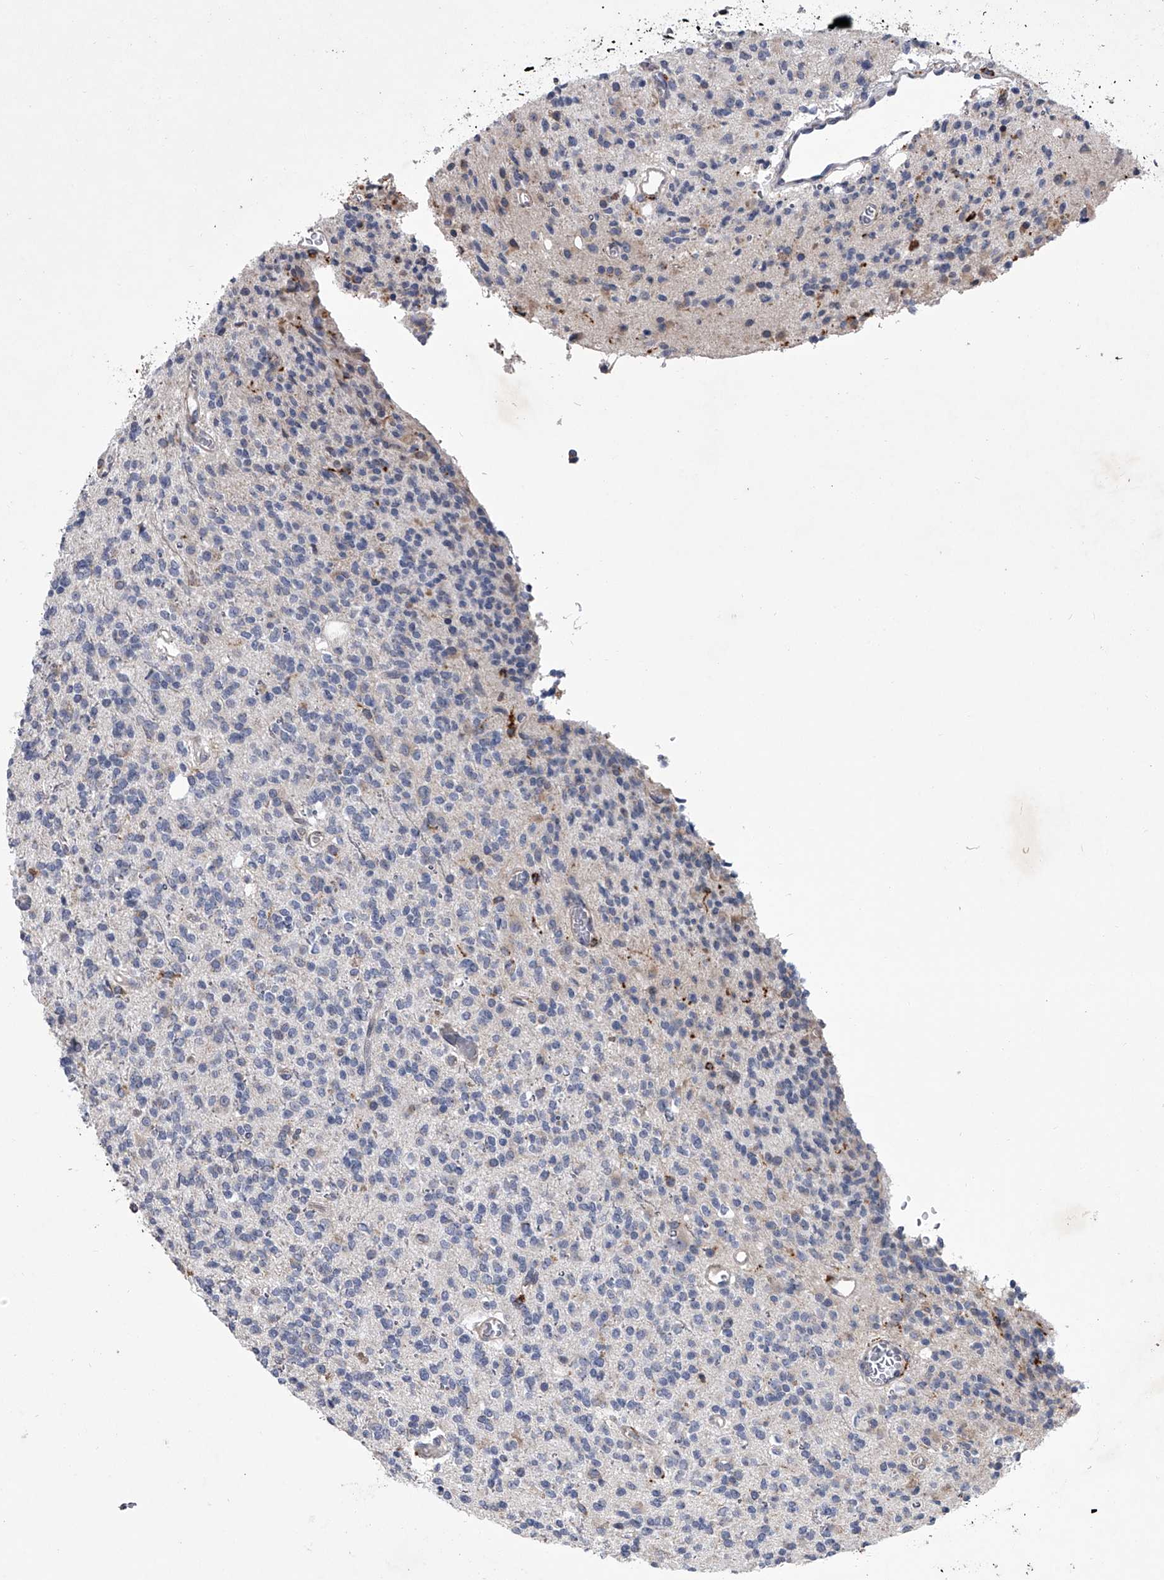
{"staining": {"intensity": "negative", "quantity": "none", "location": "none"}, "tissue": "glioma", "cell_type": "Tumor cells", "image_type": "cancer", "snomed": [{"axis": "morphology", "description": "Glioma, malignant, High grade"}, {"axis": "topography", "description": "Brain"}], "caption": "Immunohistochemistry micrograph of human malignant high-grade glioma stained for a protein (brown), which demonstrates no positivity in tumor cells.", "gene": "TRIM8", "patient": {"sex": "male", "age": 34}}